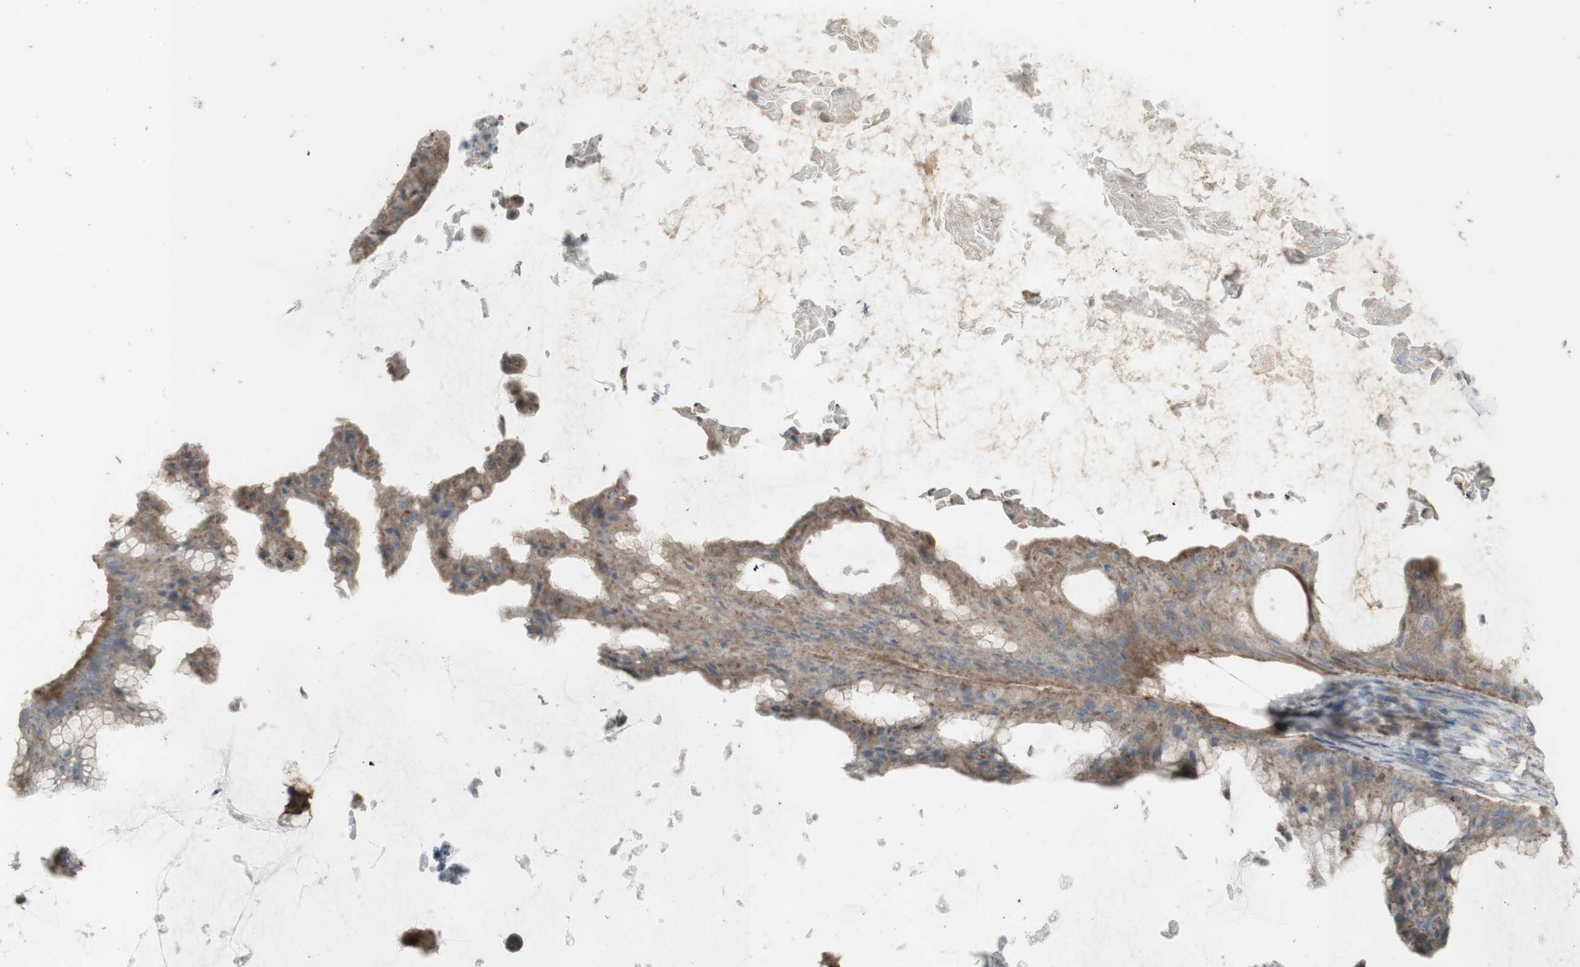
{"staining": {"intensity": "weak", "quantity": ">75%", "location": "cytoplasmic/membranous"}, "tissue": "ovarian cancer", "cell_type": "Tumor cells", "image_type": "cancer", "snomed": [{"axis": "morphology", "description": "Cystadenocarcinoma, mucinous, NOS"}, {"axis": "topography", "description": "Ovary"}], "caption": "Brown immunohistochemical staining in human ovarian cancer displays weak cytoplasmic/membranous staining in approximately >75% of tumor cells.", "gene": "ATP6V1E1", "patient": {"sex": "female", "age": 61}}